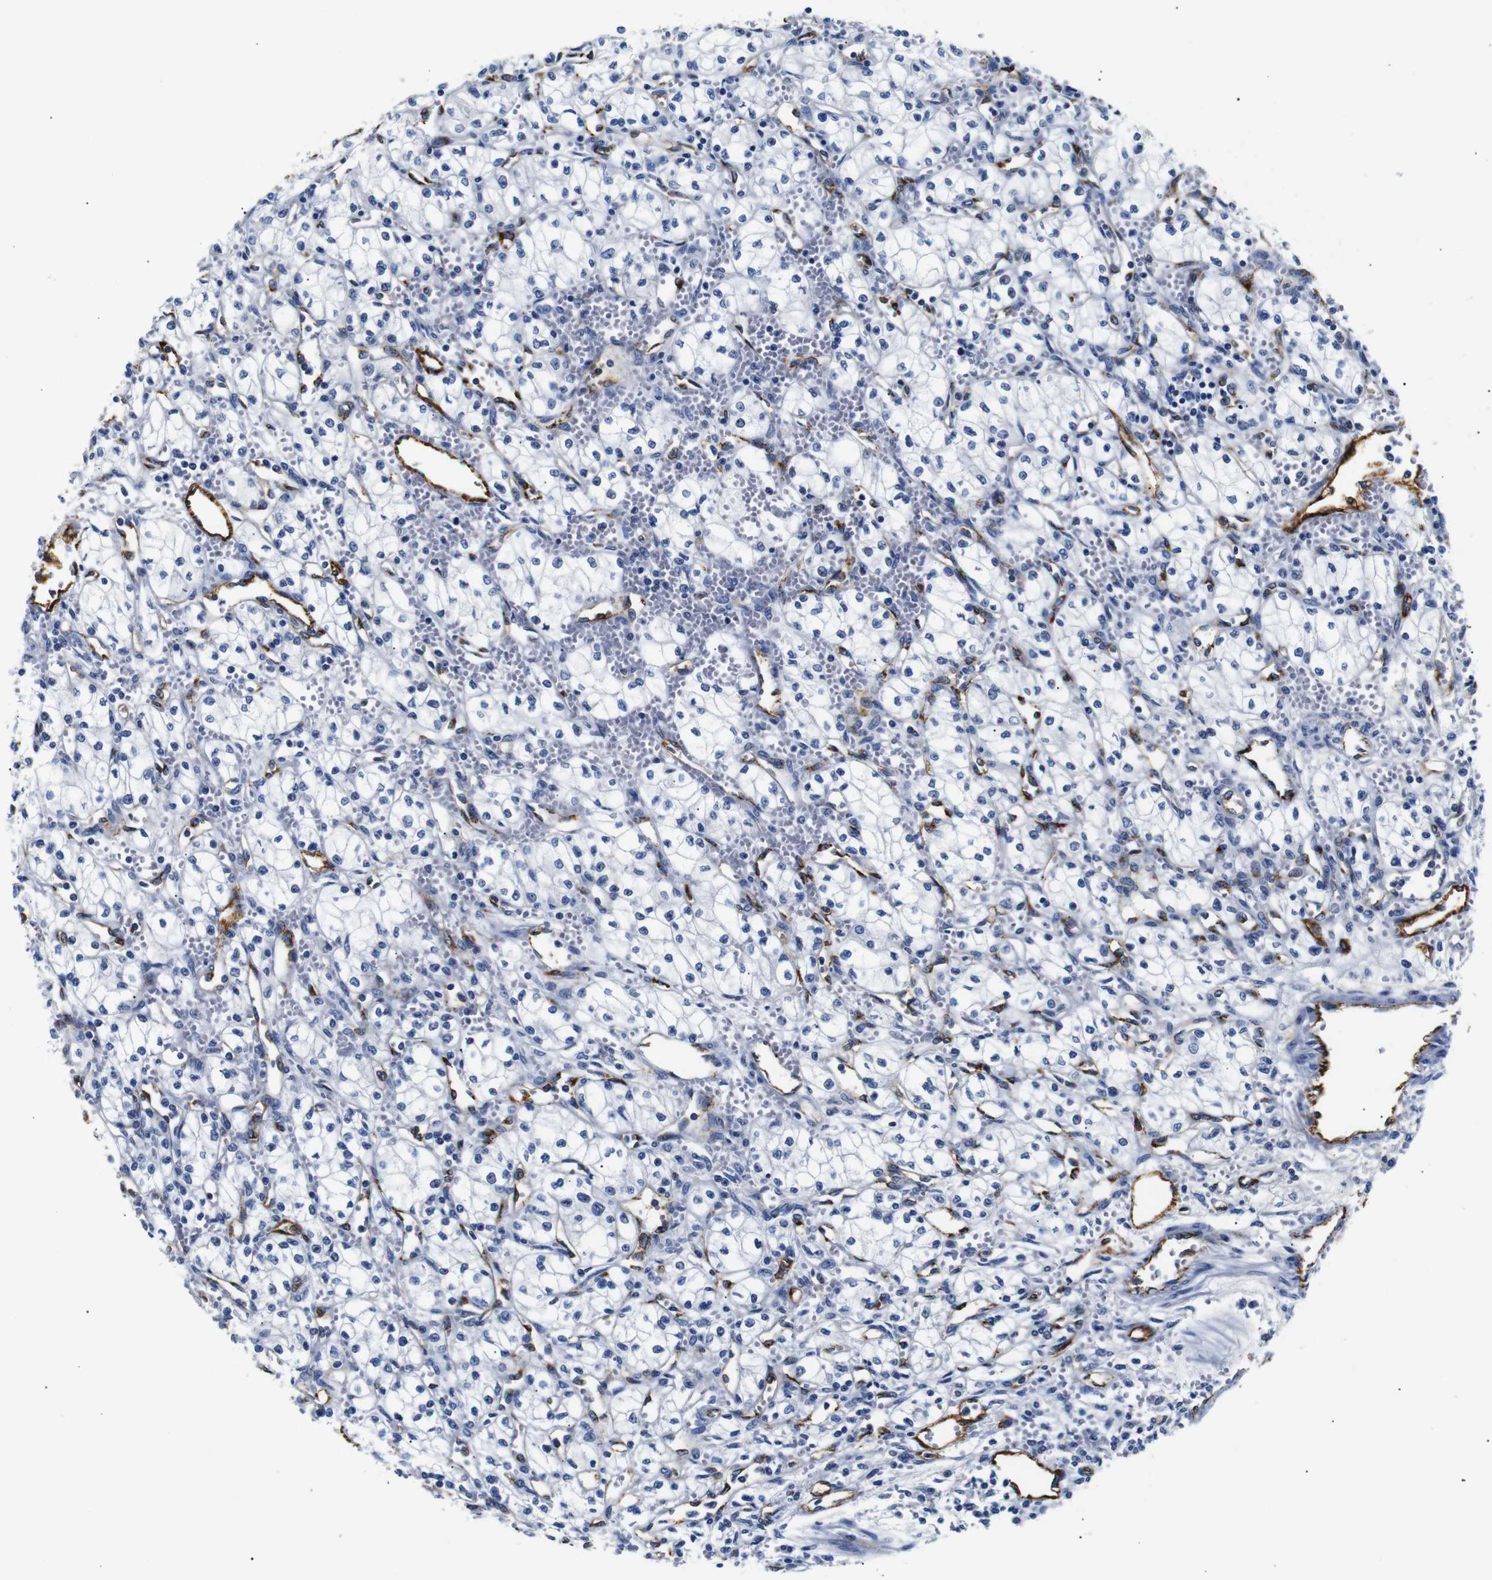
{"staining": {"intensity": "negative", "quantity": "none", "location": "none"}, "tissue": "renal cancer", "cell_type": "Tumor cells", "image_type": "cancer", "snomed": [{"axis": "morphology", "description": "Normal tissue, NOS"}, {"axis": "morphology", "description": "Adenocarcinoma, NOS"}, {"axis": "topography", "description": "Kidney"}], "caption": "DAB (3,3'-diaminobenzidine) immunohistochemical staining of renal cancer (adenocarcinoma) demonstrates no significant staining in tumor cells. (DAB (3,3'-diaminobenzidine) IHC with hematoxylin counter stain).", "gene": "MUC4", "patient": {"sex": "male", "age": 59}}